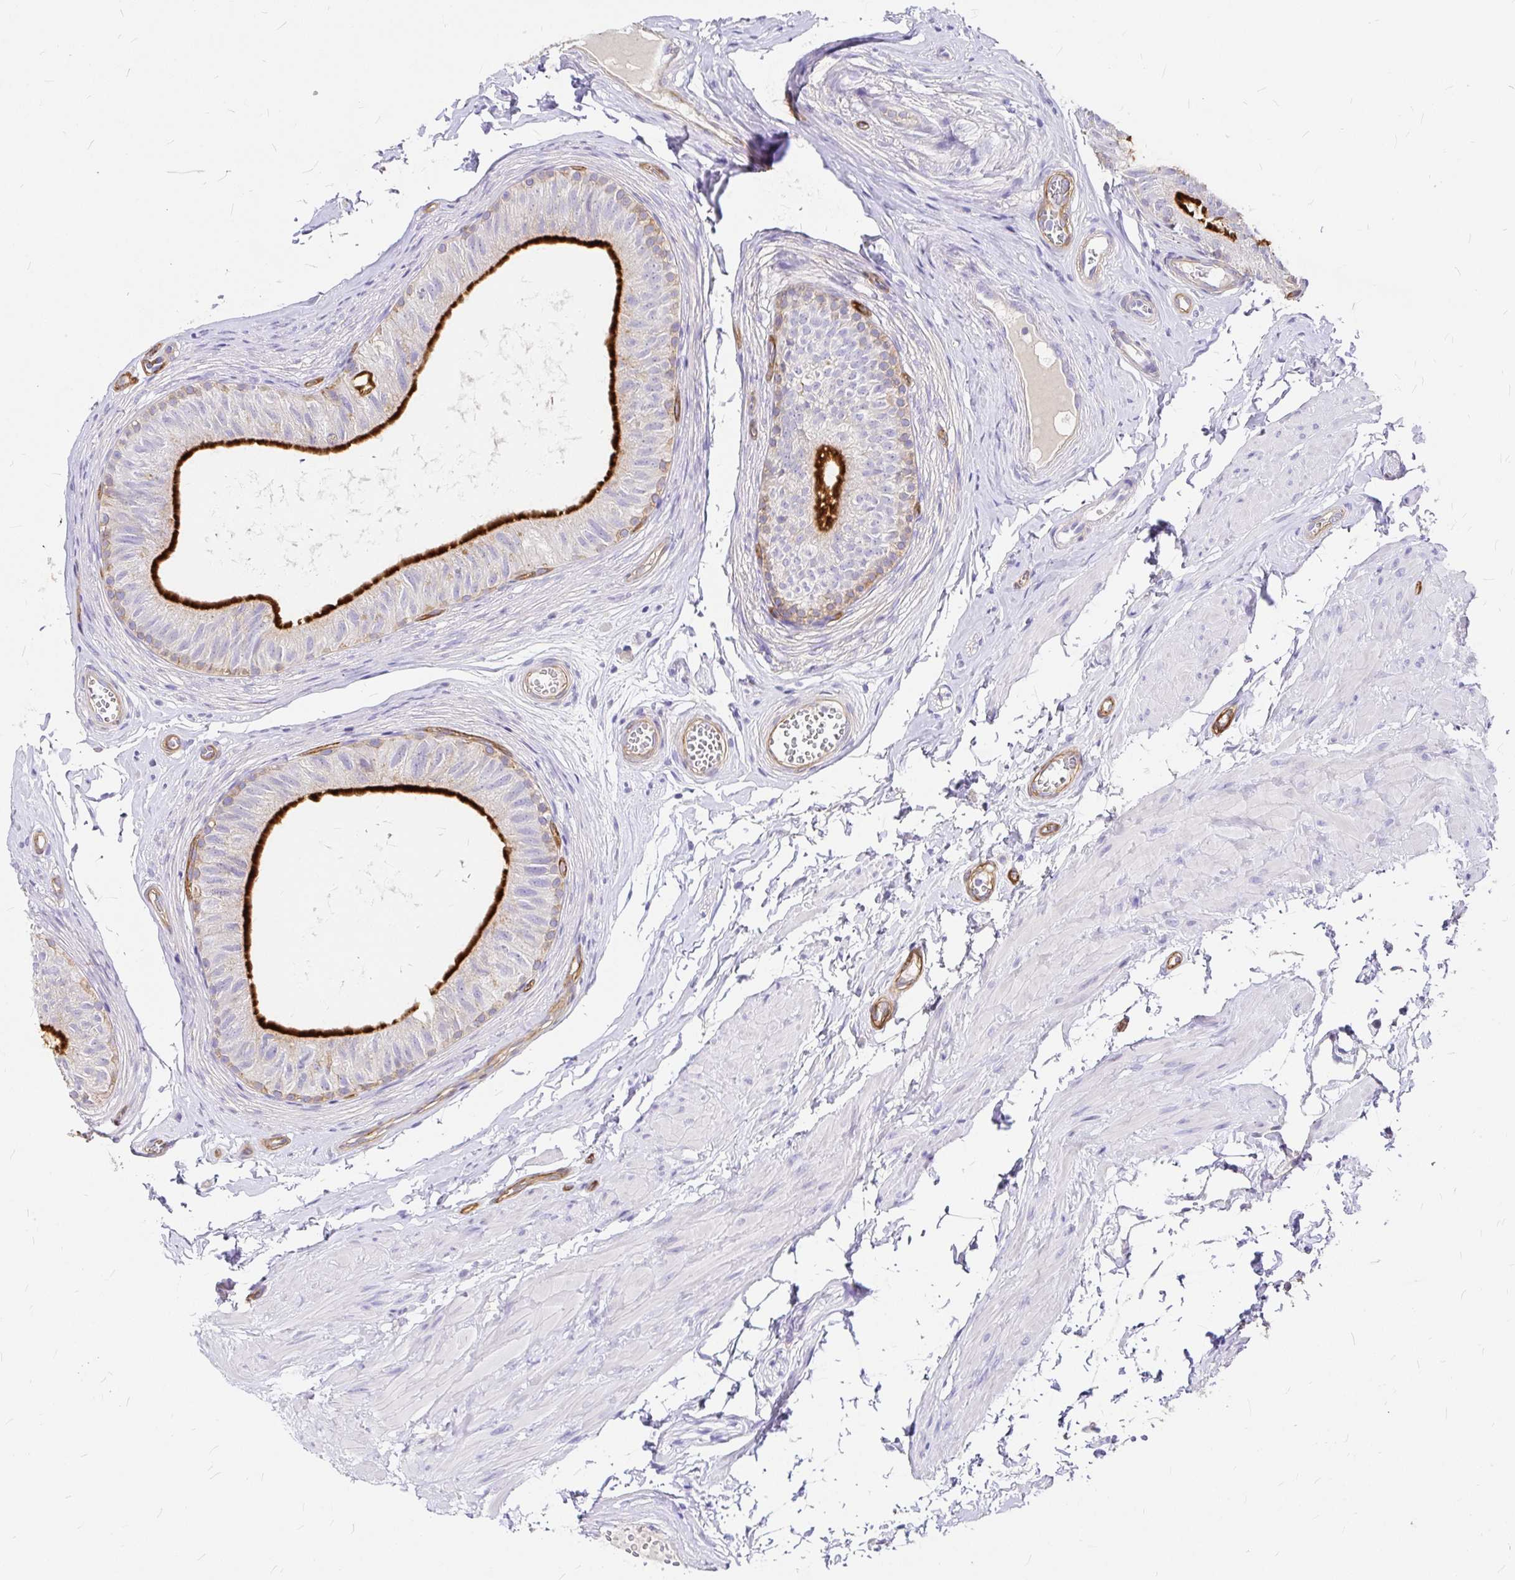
{"staining": {"intensity": "strong", "quantity": "25%-75%", "location": "cytoplasmic/membranous"}, "tissue": "epididymis", "cell_type": "Glandular cells", "image_type": "normal", "snomed": [{"axis": "morphology", "description": "Normal tissue, NOS"}, {"axis": "topography", "description": "Epididymis, spermatic cord, NOS"}, {"axis": "topography", "description": "Epididymis"}, {"axis": "topography", "description": "Peripheral nerve tissue"}], "caption": "A brown stain shows strong cytoplasmic/membranous expression of a protein in glandular cells of benign human epididymis. (DAB IHC, brown staining for protein, blue staining for nuclei).", "gene": "MYO1B", "patient": {"sex": "male", "age": 29}}